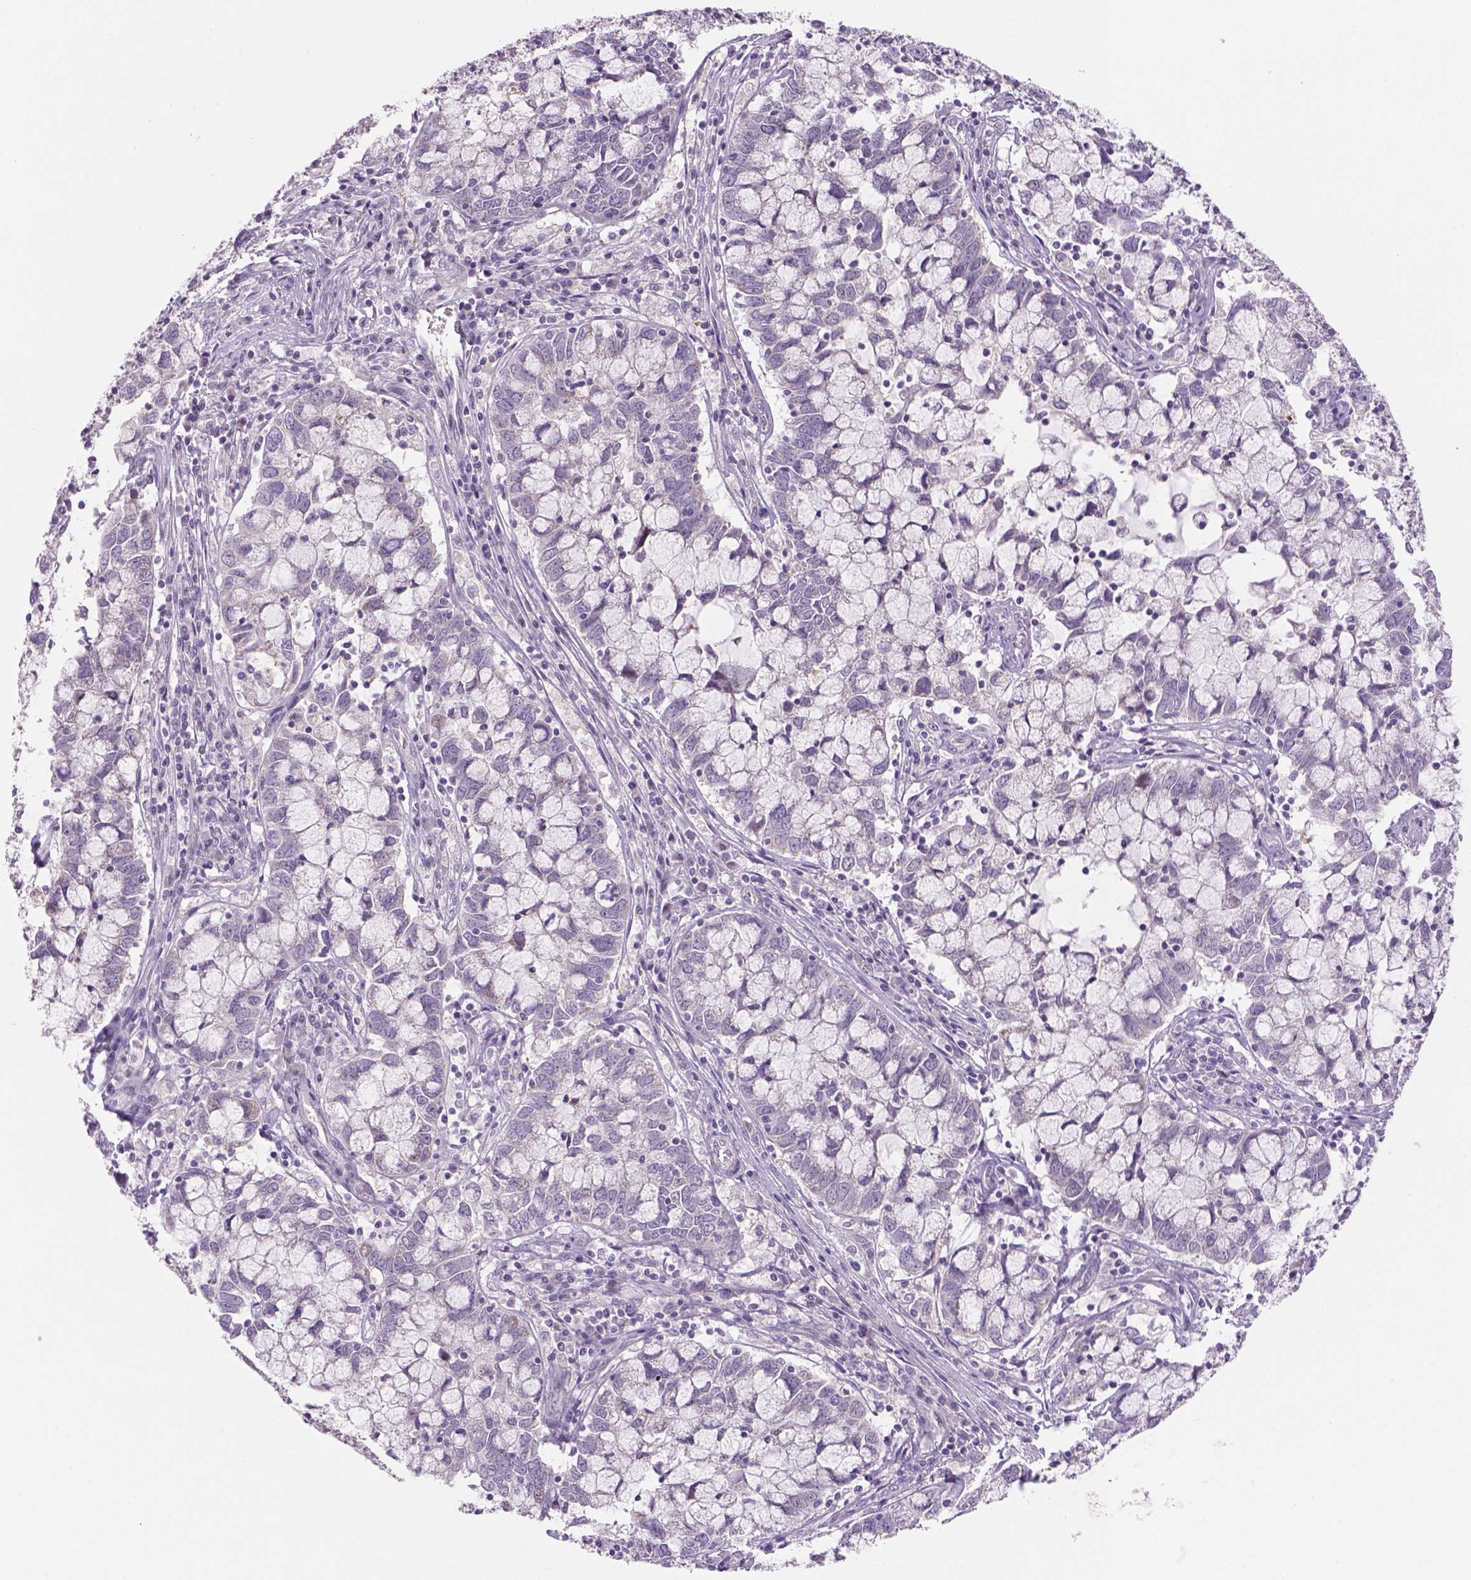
{"staining": {"intensity": "negative", "quantity": "none", "location": "none"}, "tissue": "cervical cancer", "cell_type": "Tumor cells", "image_type": "cancer", "snomed": [{"axis": "morphology", "description": "Adenocarcinoma, NOS"}, {"axis": "topography", "description": "Cervix"}], "caption": "Immunohistochemistry photomicrograph of cervical cancer stained for a protein (brown), which exhibits no expression in tumor cells. (DAB (3,3'-diaminobenzidine) immunohistochemistry (IHC) with hematoxylin counter stain).", "gene": "ADGRV1", "patient": {"sex": "female", "age": 40}}